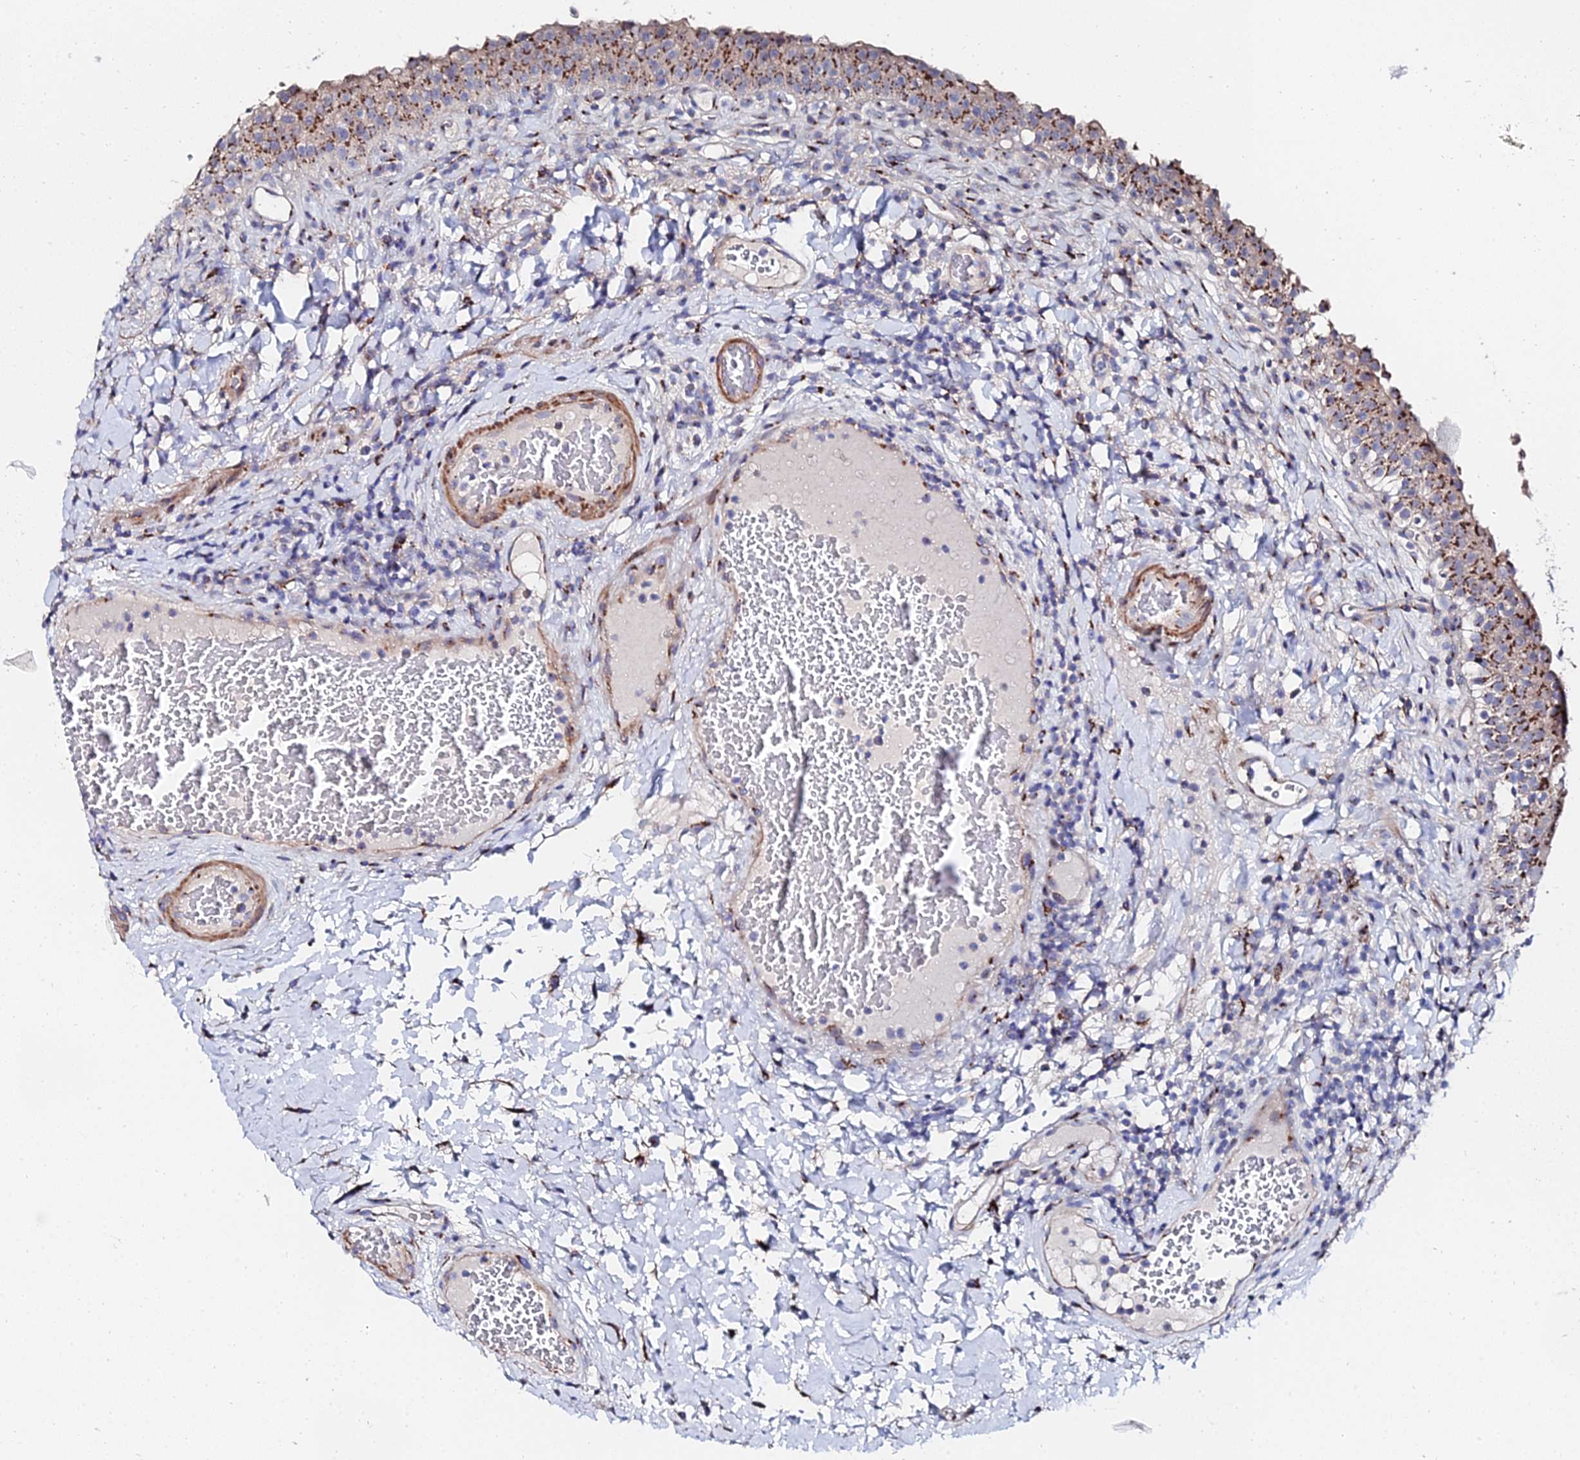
{"staining": {"intensity": "moderate", "quantity": ">75%", "location": "cytoplasmic/membranous"}, "tissue": "urinary bladder", "cell_type": "Urothelial cells", "image_type": "normal", "snomed": [{"axis": "morphology", "description": "Normal tissue, NOS"}, {"axis": "morphology", "description": "Inflammation, NOS"}, {"axis": "topography", "description": "Urinary bladder"}], "caption": "IHC (DAB (3,3'-diaminobenzidine)) staining of unremarkable urinary bladder demonstrates moderate cytoplasmic/membranous protein positivity in about >75% of urothelial cells. (Brightfield microscopy of DAB IHC at high magnification).", "gene": "BORCS8", "patient": {"sex": "male", "age": 64}}